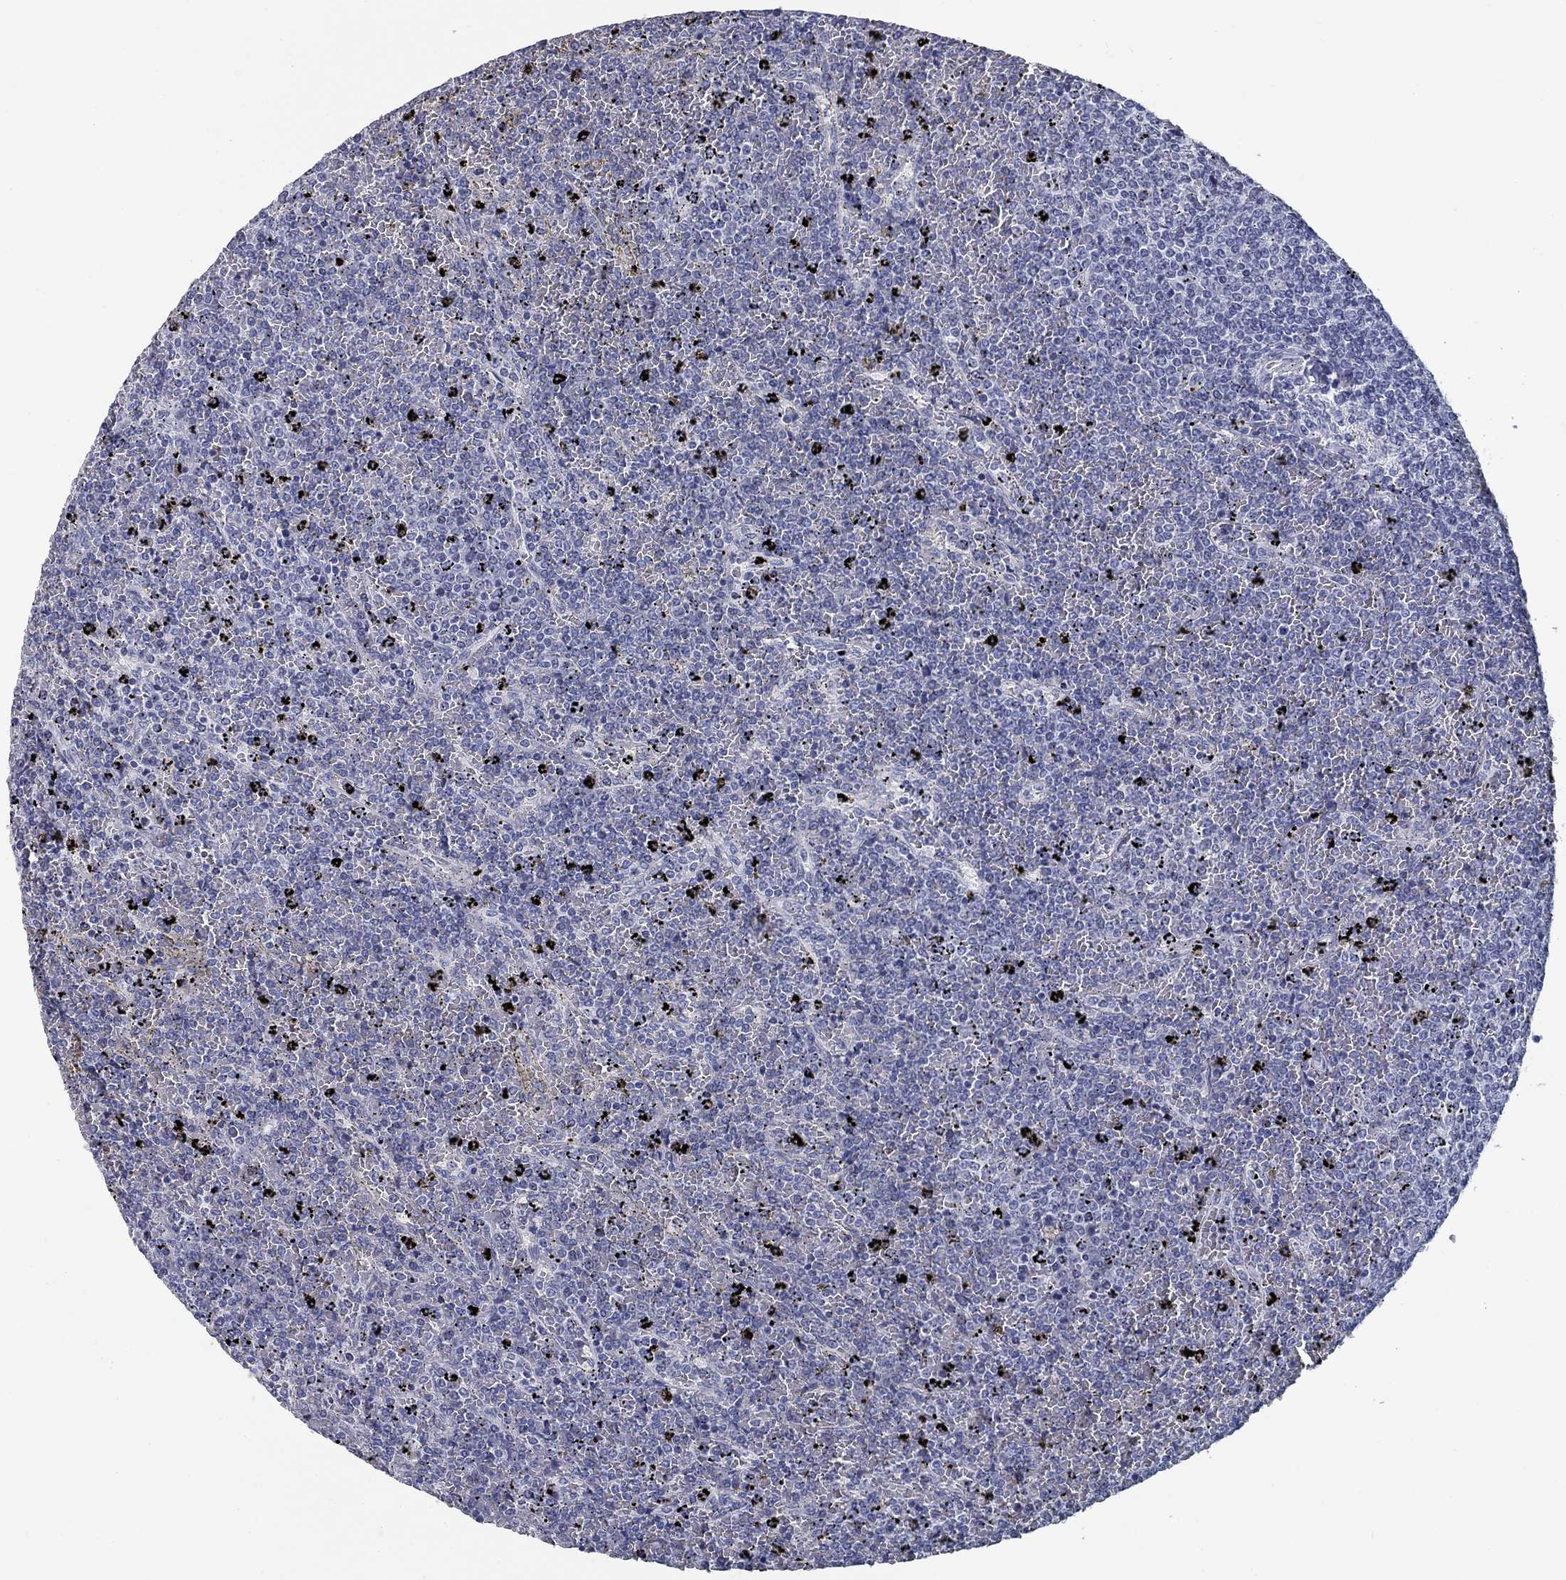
{"staining": {"intensity": "negative", "quantity": "none", "location": "none"}, "tissue": "lymphoma", "cell_type": "Tumor cells", "image_type": "cancer", "snomed": [{"axis": "morphology", "description": "Malignant lymphoma, non-Hodgkin's type, Low grade"}, {"axis": "topography", "description": "Spleen"}], "caption": "Protein analysis of low-grade malignant lymphoma, non-Hodgkin's type displays no significant staining in tumor cells. (Brightfield microscopy of DAB (3,3'-diaminobenzidine) IHC at high magnification).", "gene": "ELAVL4", "patient": {"sex": "female", "age": 77}}